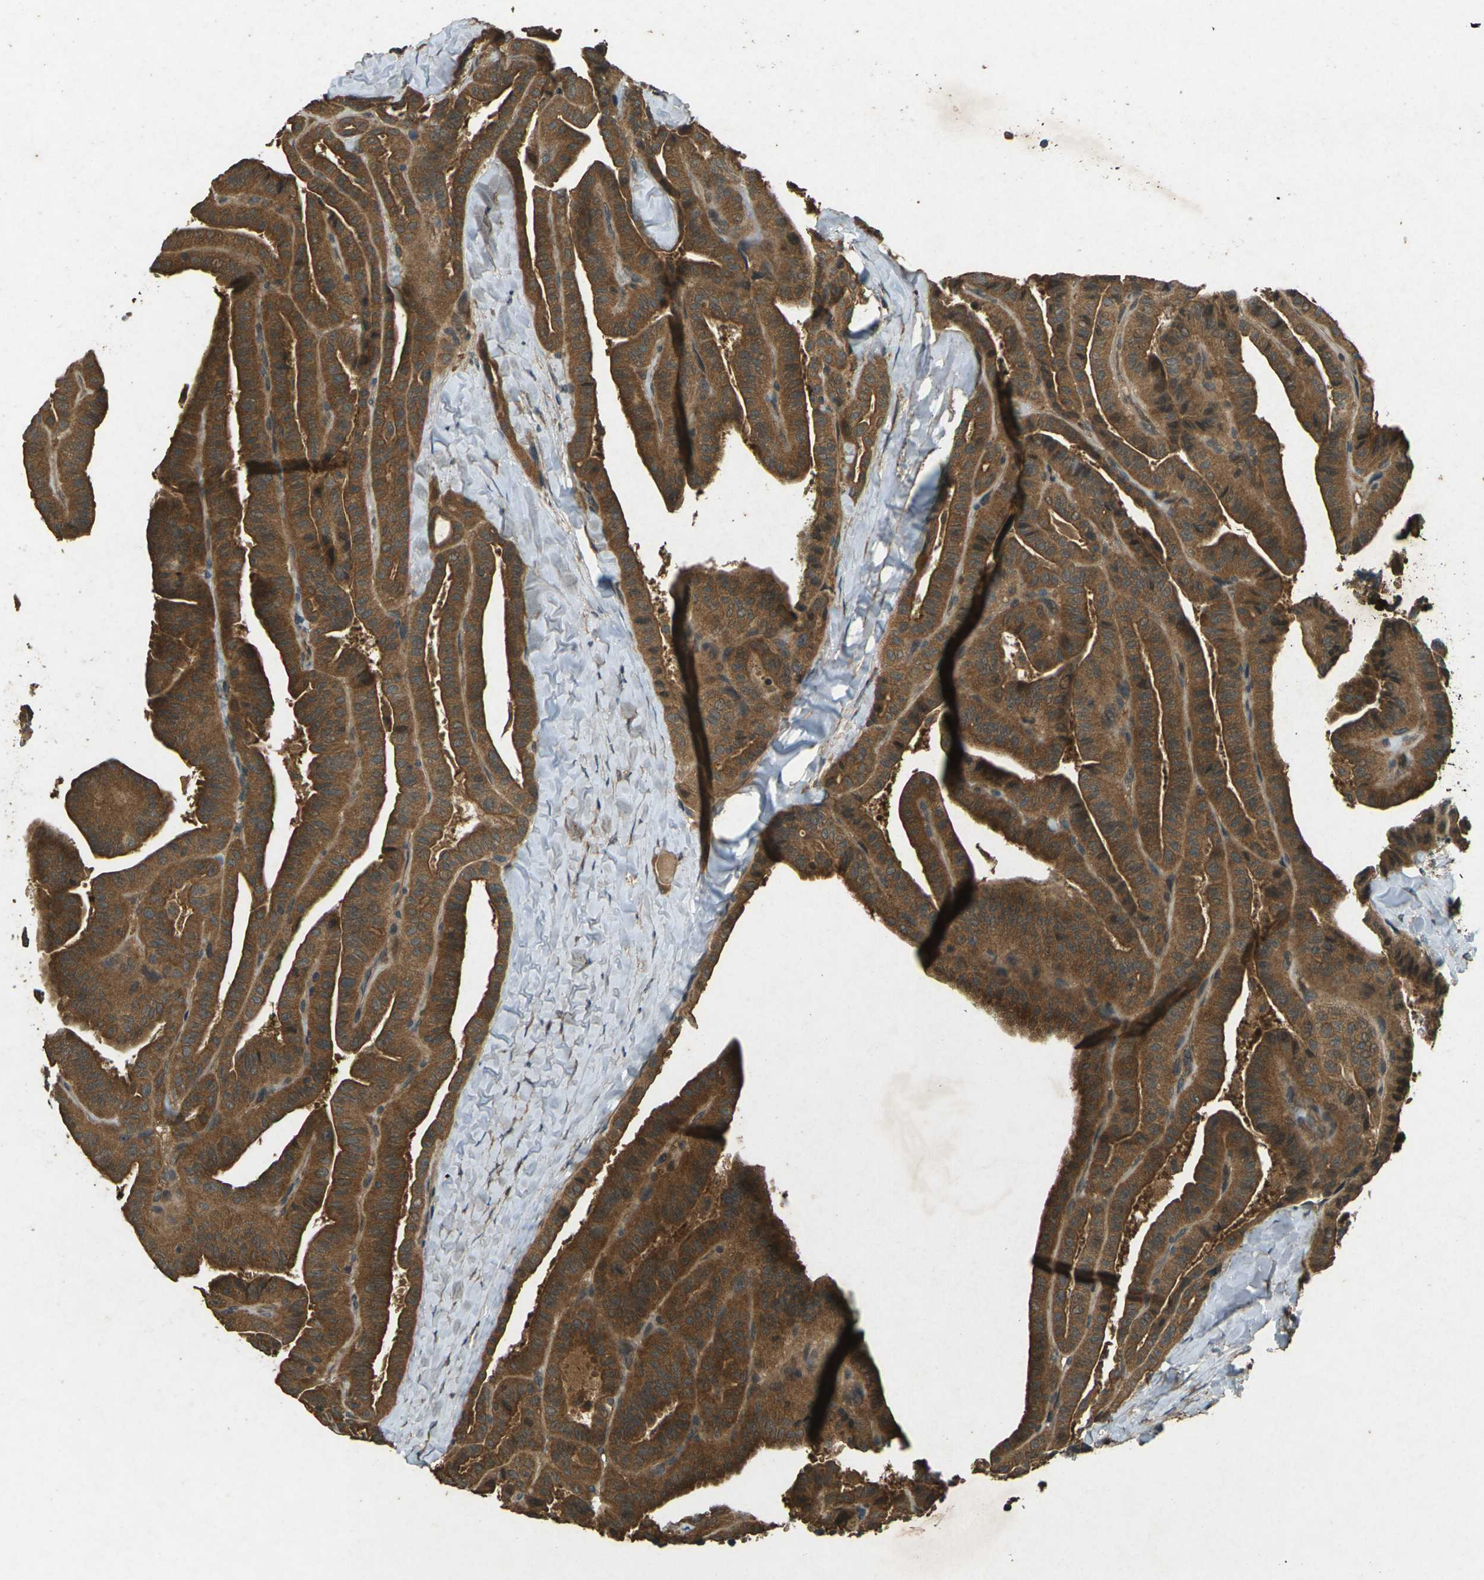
{"staining": {"intensity": "strong", "quantity": ">75%", "location": "cytoplasmic/membranous"}, "tissue": "thyroid cancer", "cell_type": "Tumor cells", "image_type": "cancer", "snomed": [{"axis": "morphology", "description": "Papillary adenocarcinoma, NOS"}, {"axis": "topography", "description": "Thyroid gland"}], "caption": "An image of human thyroid cancer stained for a protein shows strong cytoplasmic/membranous brown staining in tumor cells. (DAB = brown stain, brightfield microscopy at high magnification).", "gene": "TAP1", "patient": {"sex": "male", "age": 77}}